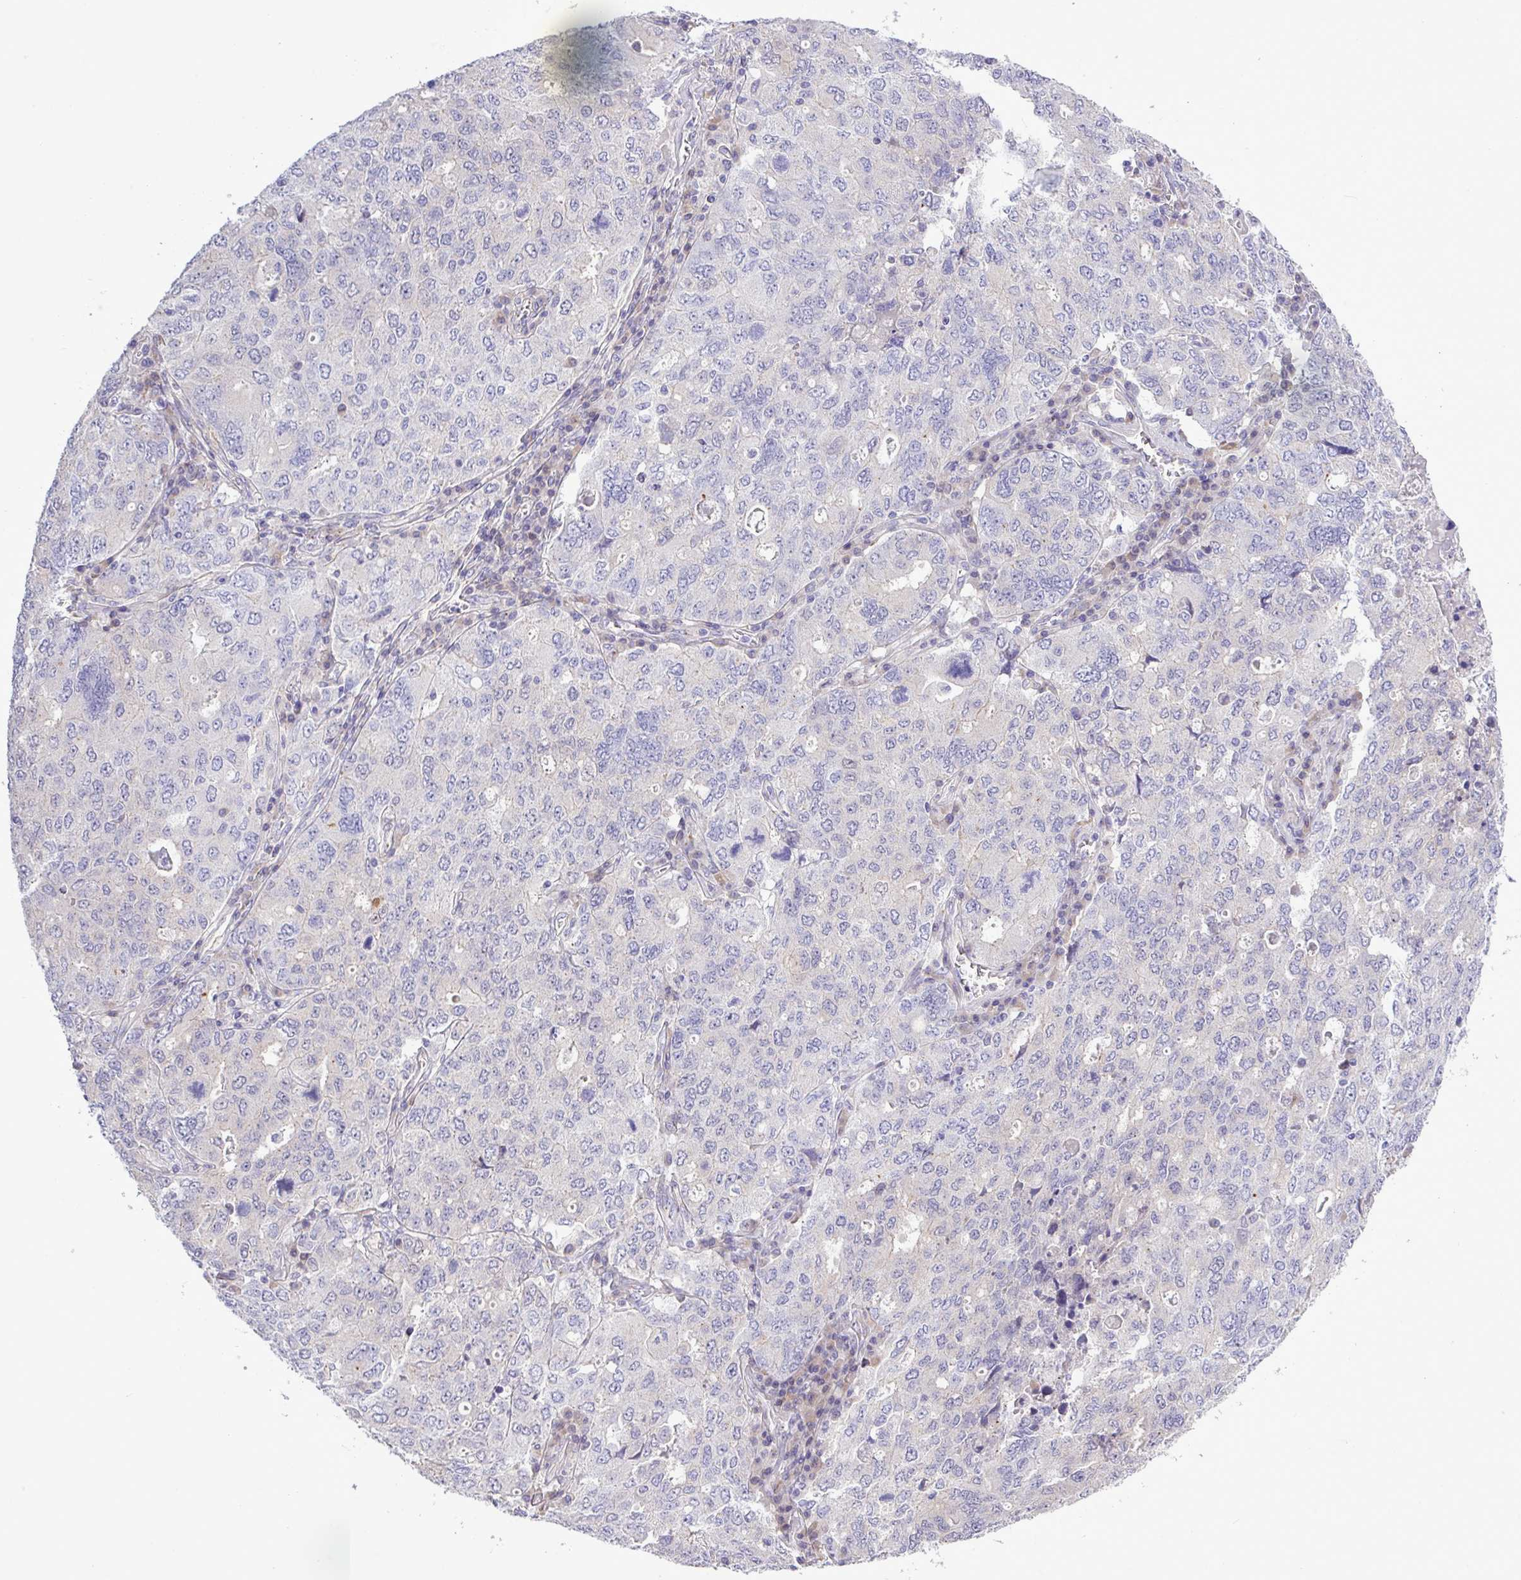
{"staining": {"intensity": "negative", "quantity": "none", "location": "none"}, "tissue": "ovarian cancer", "cell_type": "Tumor cells", "image_type": "cancer", "snomed": [{"axis": "morphology", "description": "Carcinoma, endometroid"}, {"axis": "topography", "description": "Ovary"}], "caption": "Immunohistochemistry (IHC) image of neoplastic tissue: ovarian cancer (endometroid carcinoma) stained with DAB (3,3'-diaminobenzidine) shows no significant protein positivity in tumor cells. (Brightfield microscopy of DAB immunohistochemistry (IHC) at high magnification).", "gene": "SPINK8", "patient": {"sex": "female", "age": 62}}